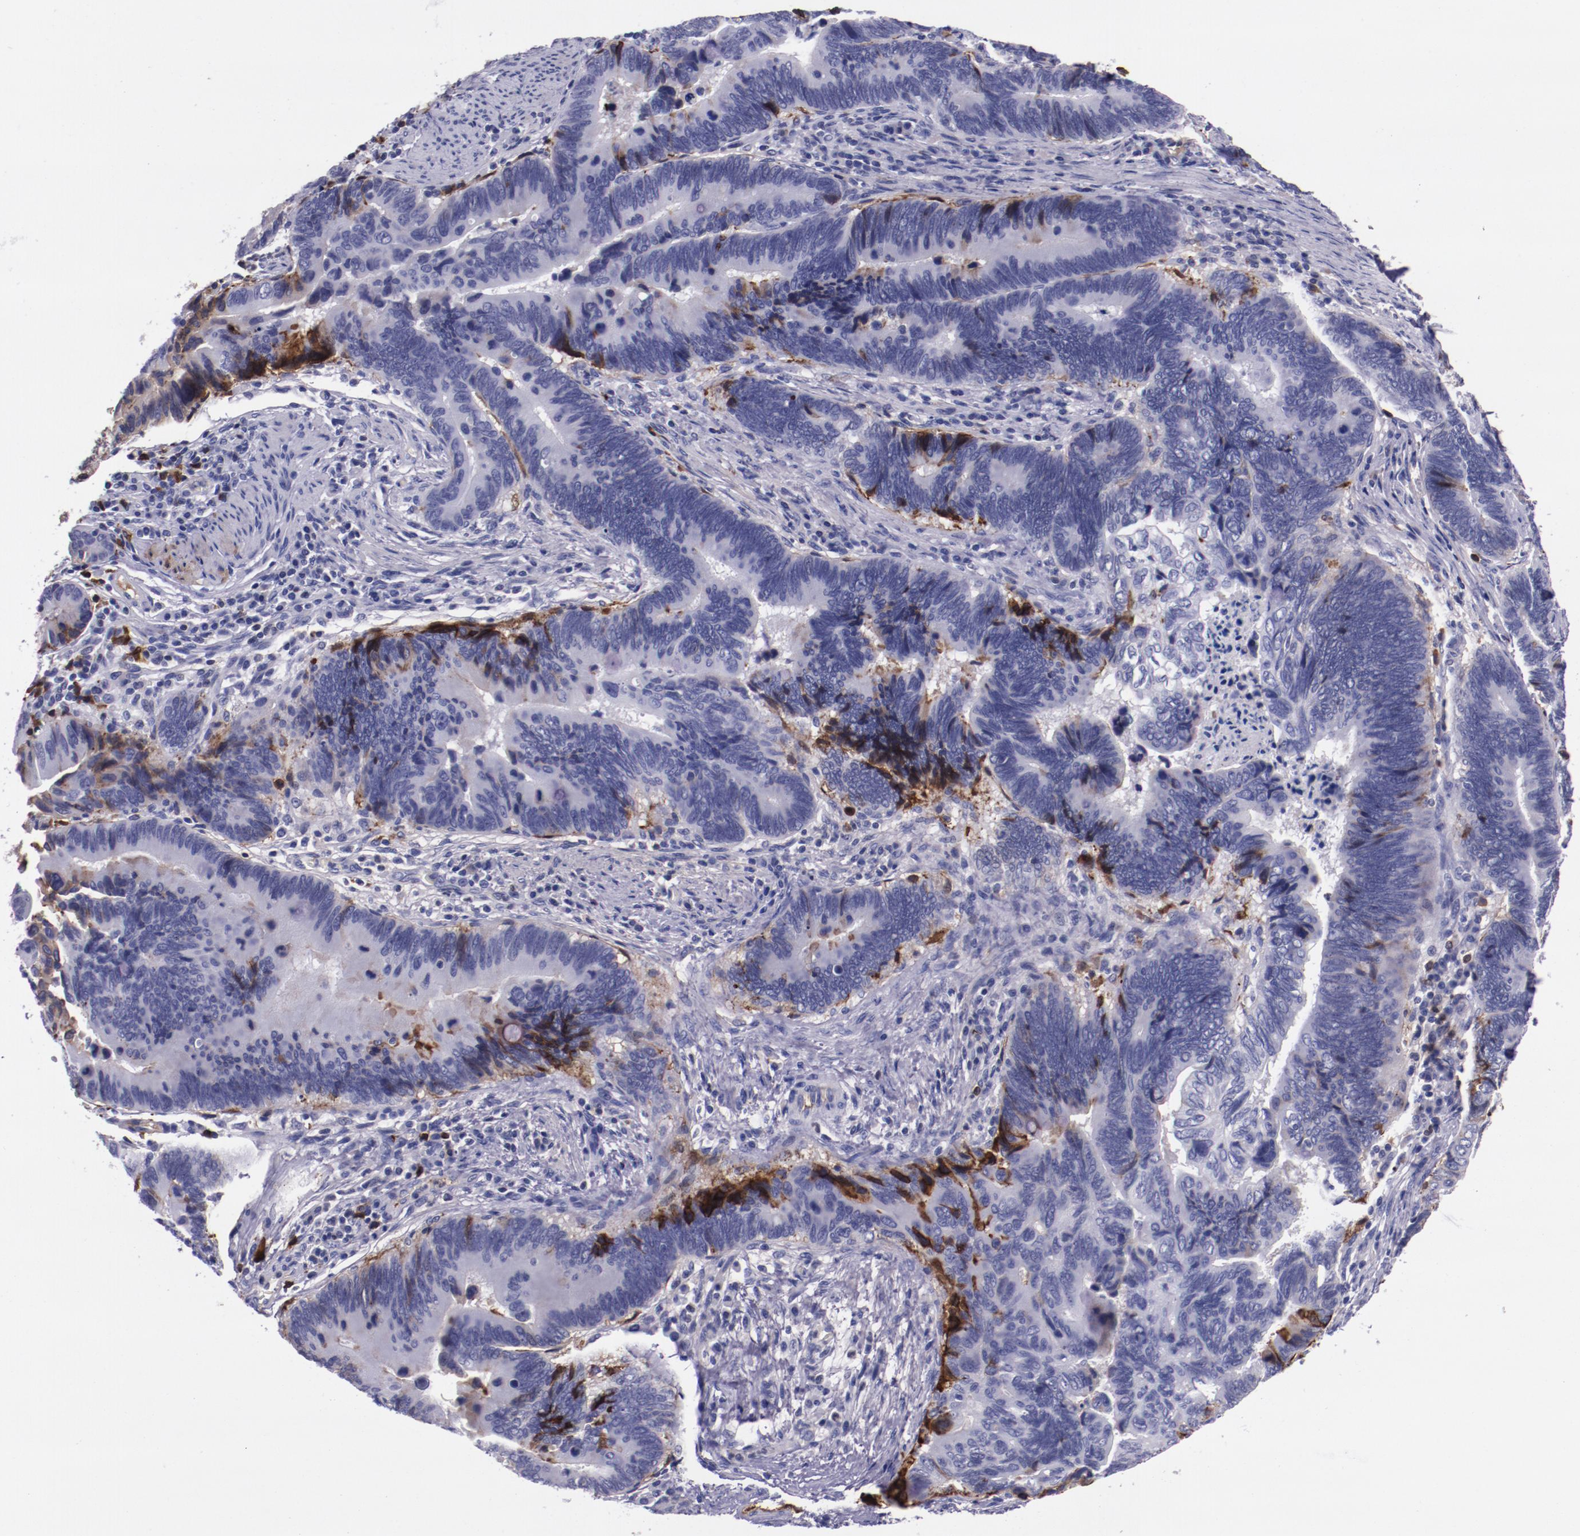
{"staining": {"intensity": "strong", "quantity": "<25%", "location": "cytoplasmic/membranous"}, "tissue": "pancreatic cancer", "cell_type": "Tumor cells", "image_type": "cancer", "snomed": [{"axis": "morphology", "description": "Adenocarcinoma, NOS"}, {"axis": "topography", "description": "Pancreas"}], "caption": "Pancreatic adenocarcinoma stained with DAB (3,3'-diaminobenzidine) immunohistochemistry demonstrates medium levels of strong cytoplasmic/membranous staining in about <25% of tumor cells.", "gene": "APOH", "patient": {"sex": "female", "age": 70}}